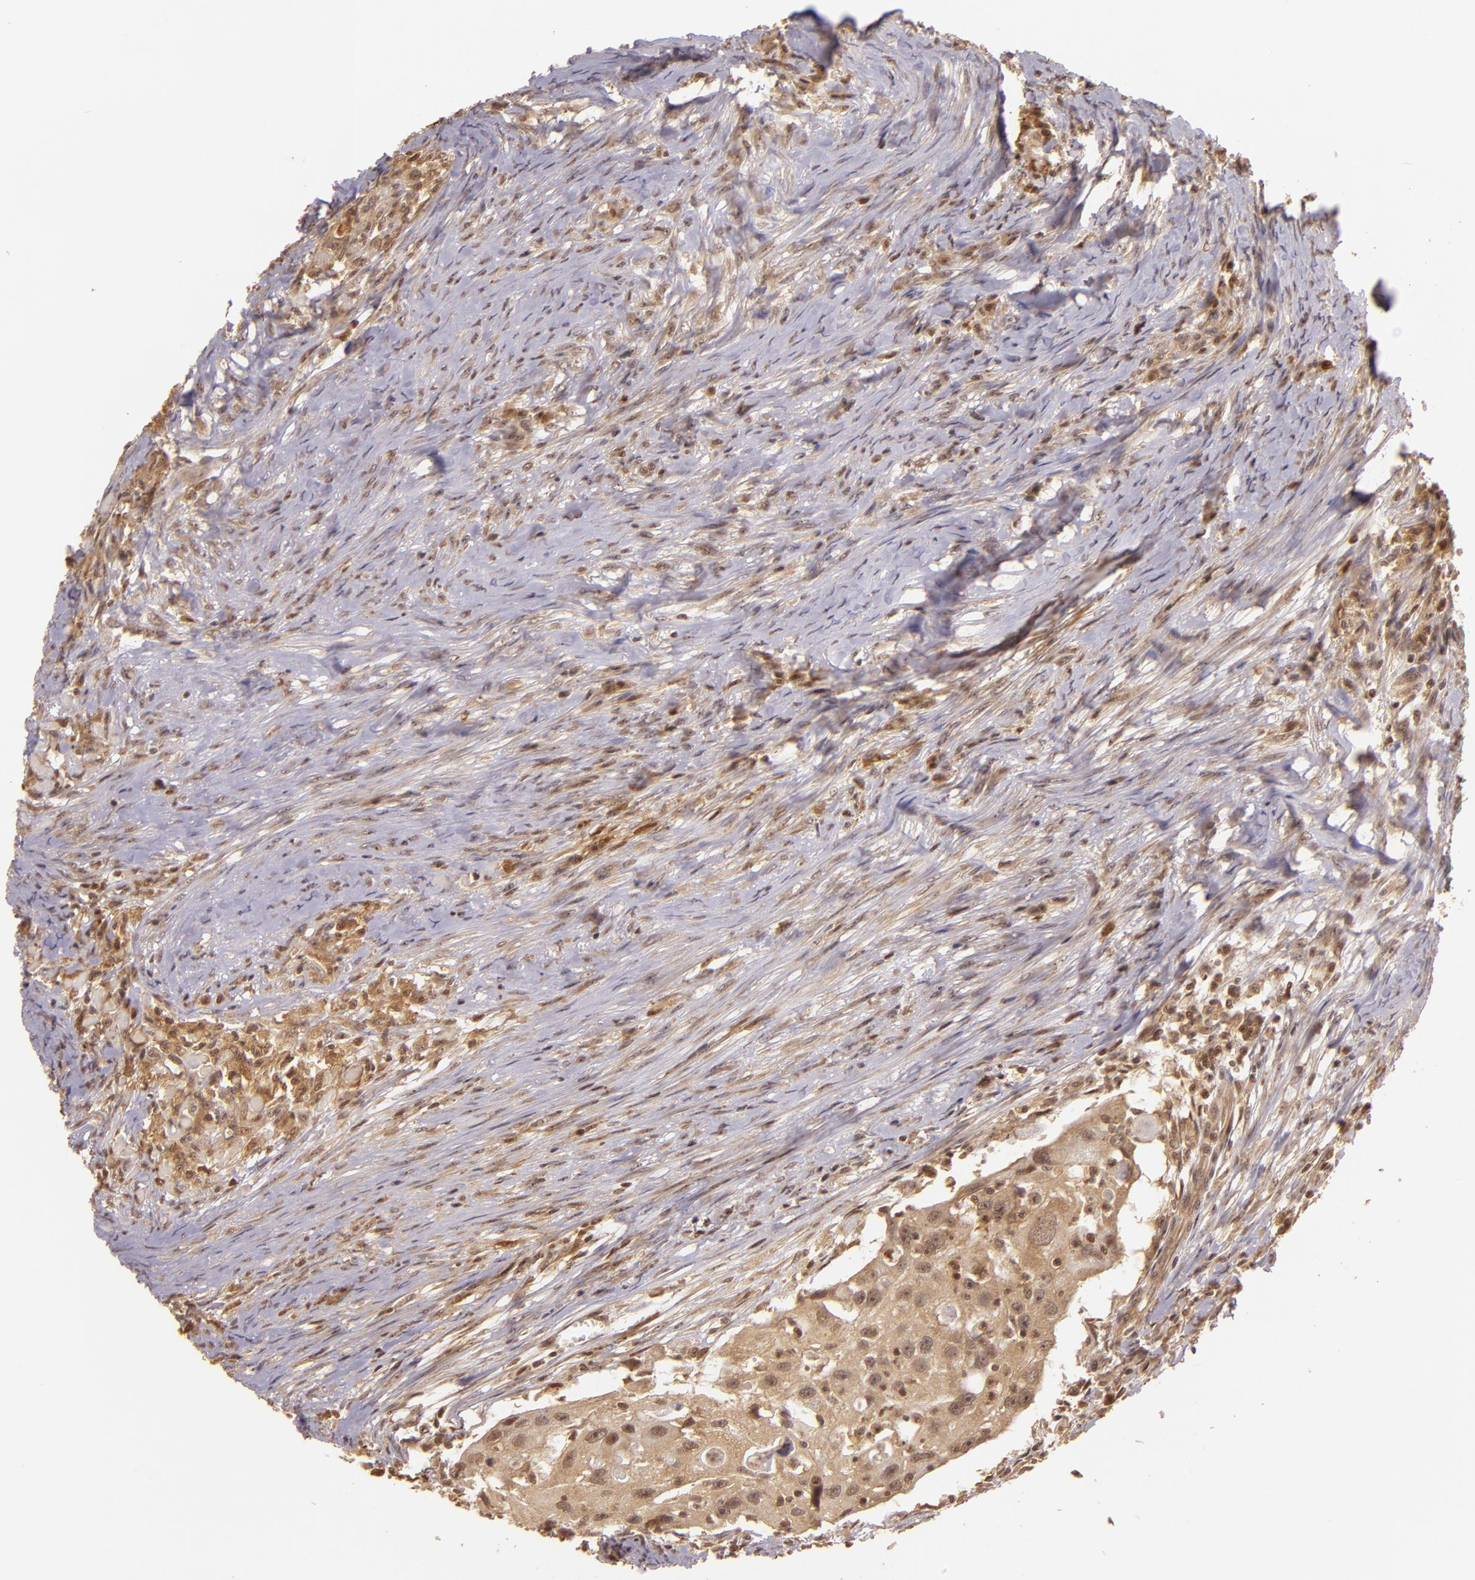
{"staining": {"intensity": "weak", "quantity": ">75%", "location": "cytoplasmic/membranous,nuclear"}, "tissue": "head and neck cancer", "cell_type": "Tumor cells", "image_type": "cancer", "snomed": [{"axis": "morphology", "description": "Squamous cell carcinoma, NOS"}, {"axis": "topography", "description": "Head-Neck"}], "caption": "Brown immunohistochemical staining in human head and neck cancer exhibits weak cytoplasmic/membranous and nuclear positivity in about >75% of tumor cells.", "gene": "TXNRD2", "patient": {"sex": "male", "age": 64}}